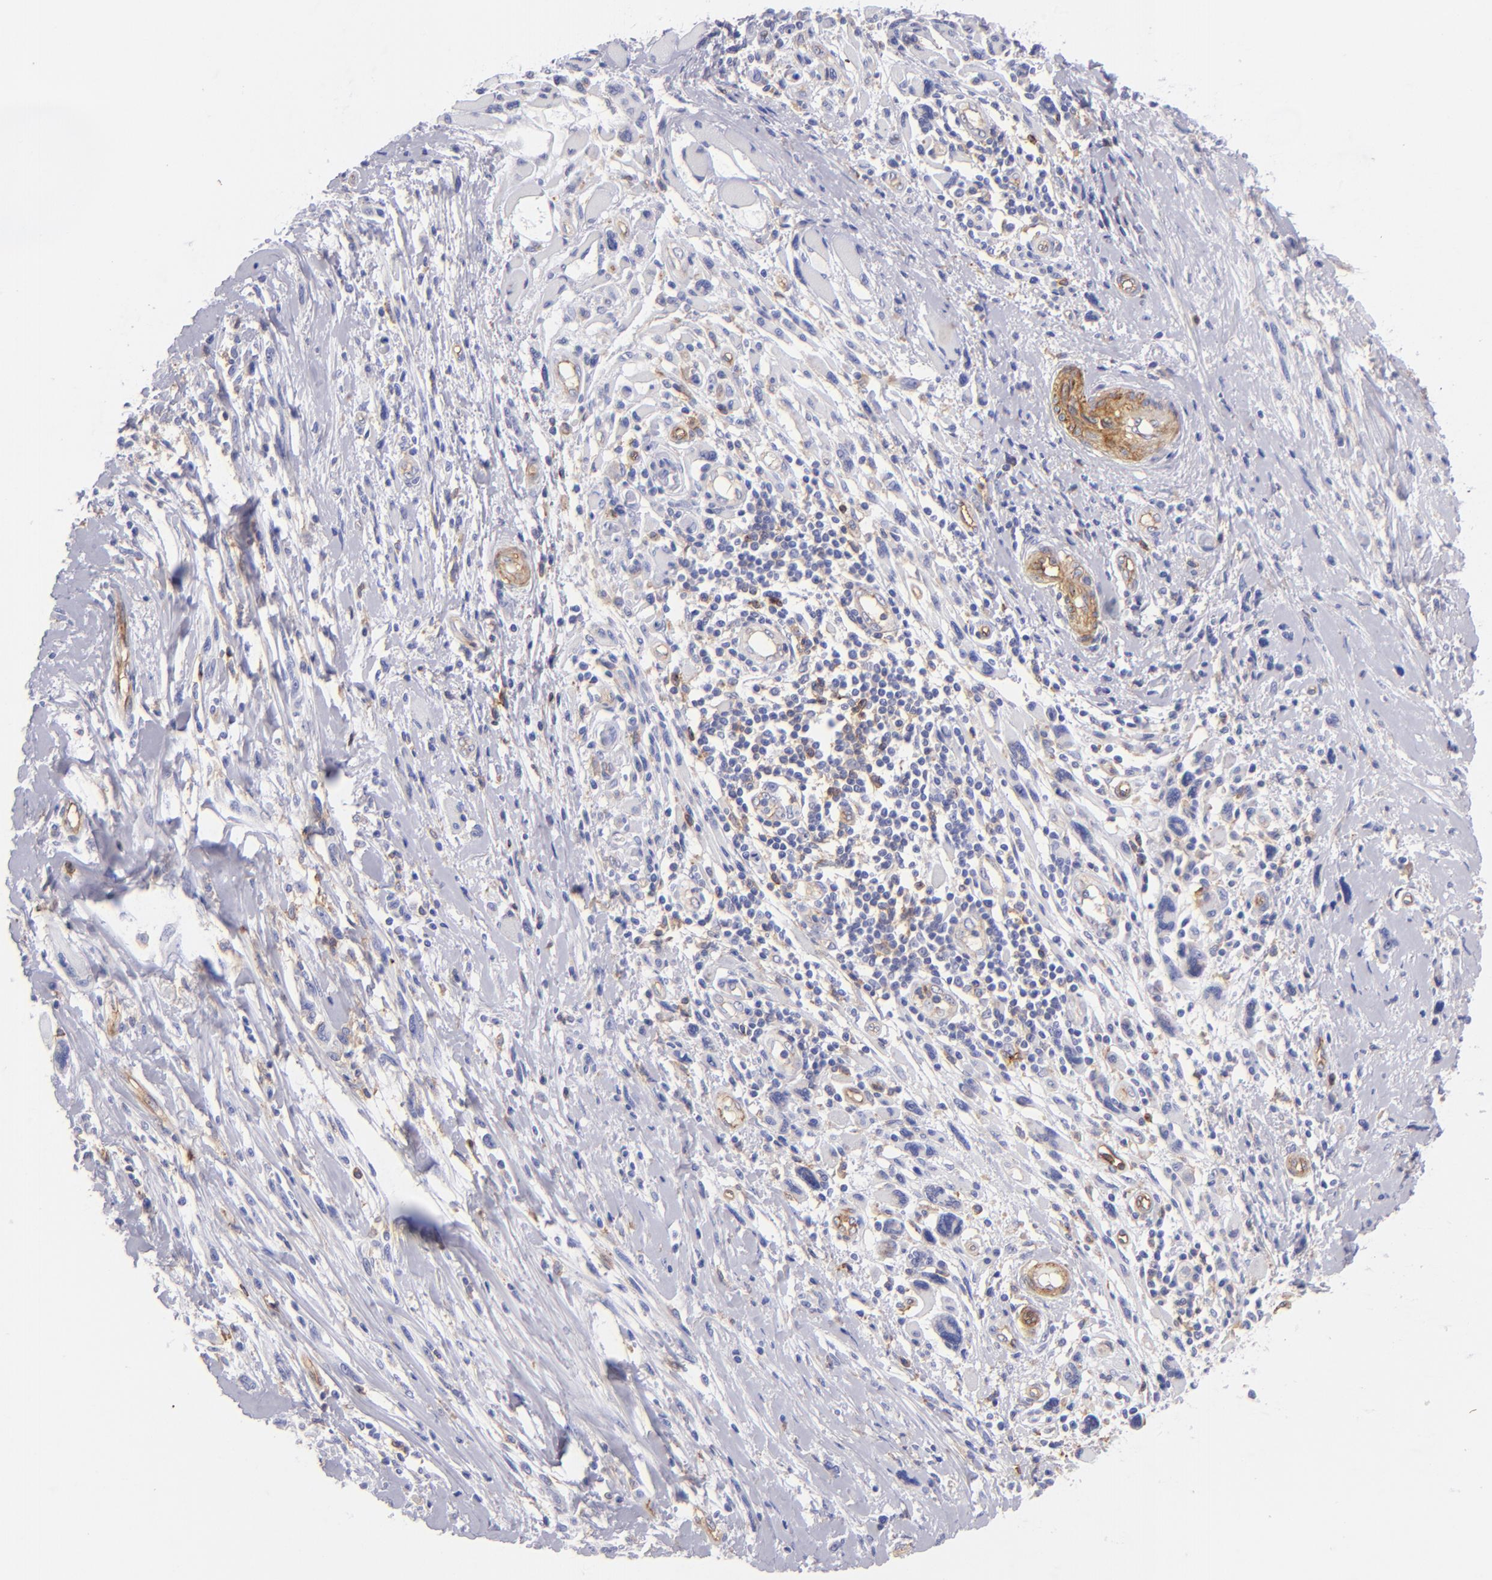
{"staining": {"intensity": "negative", "quantity": "none", "location": "none"}, "tissue": "melanoma", "cell_type": "Tumor cells", "image_type": "cancer", "snomed": [{"axis": "morphology", "description": "Malignant melanoma, NOS"}, {"axis": "topography", "description": "Skin"}], "caption": "Tumor cells are negative for protein expression in human melanoma.", "gene": "ENTPD1", "patient": {"sex": "male", "age": 91}}